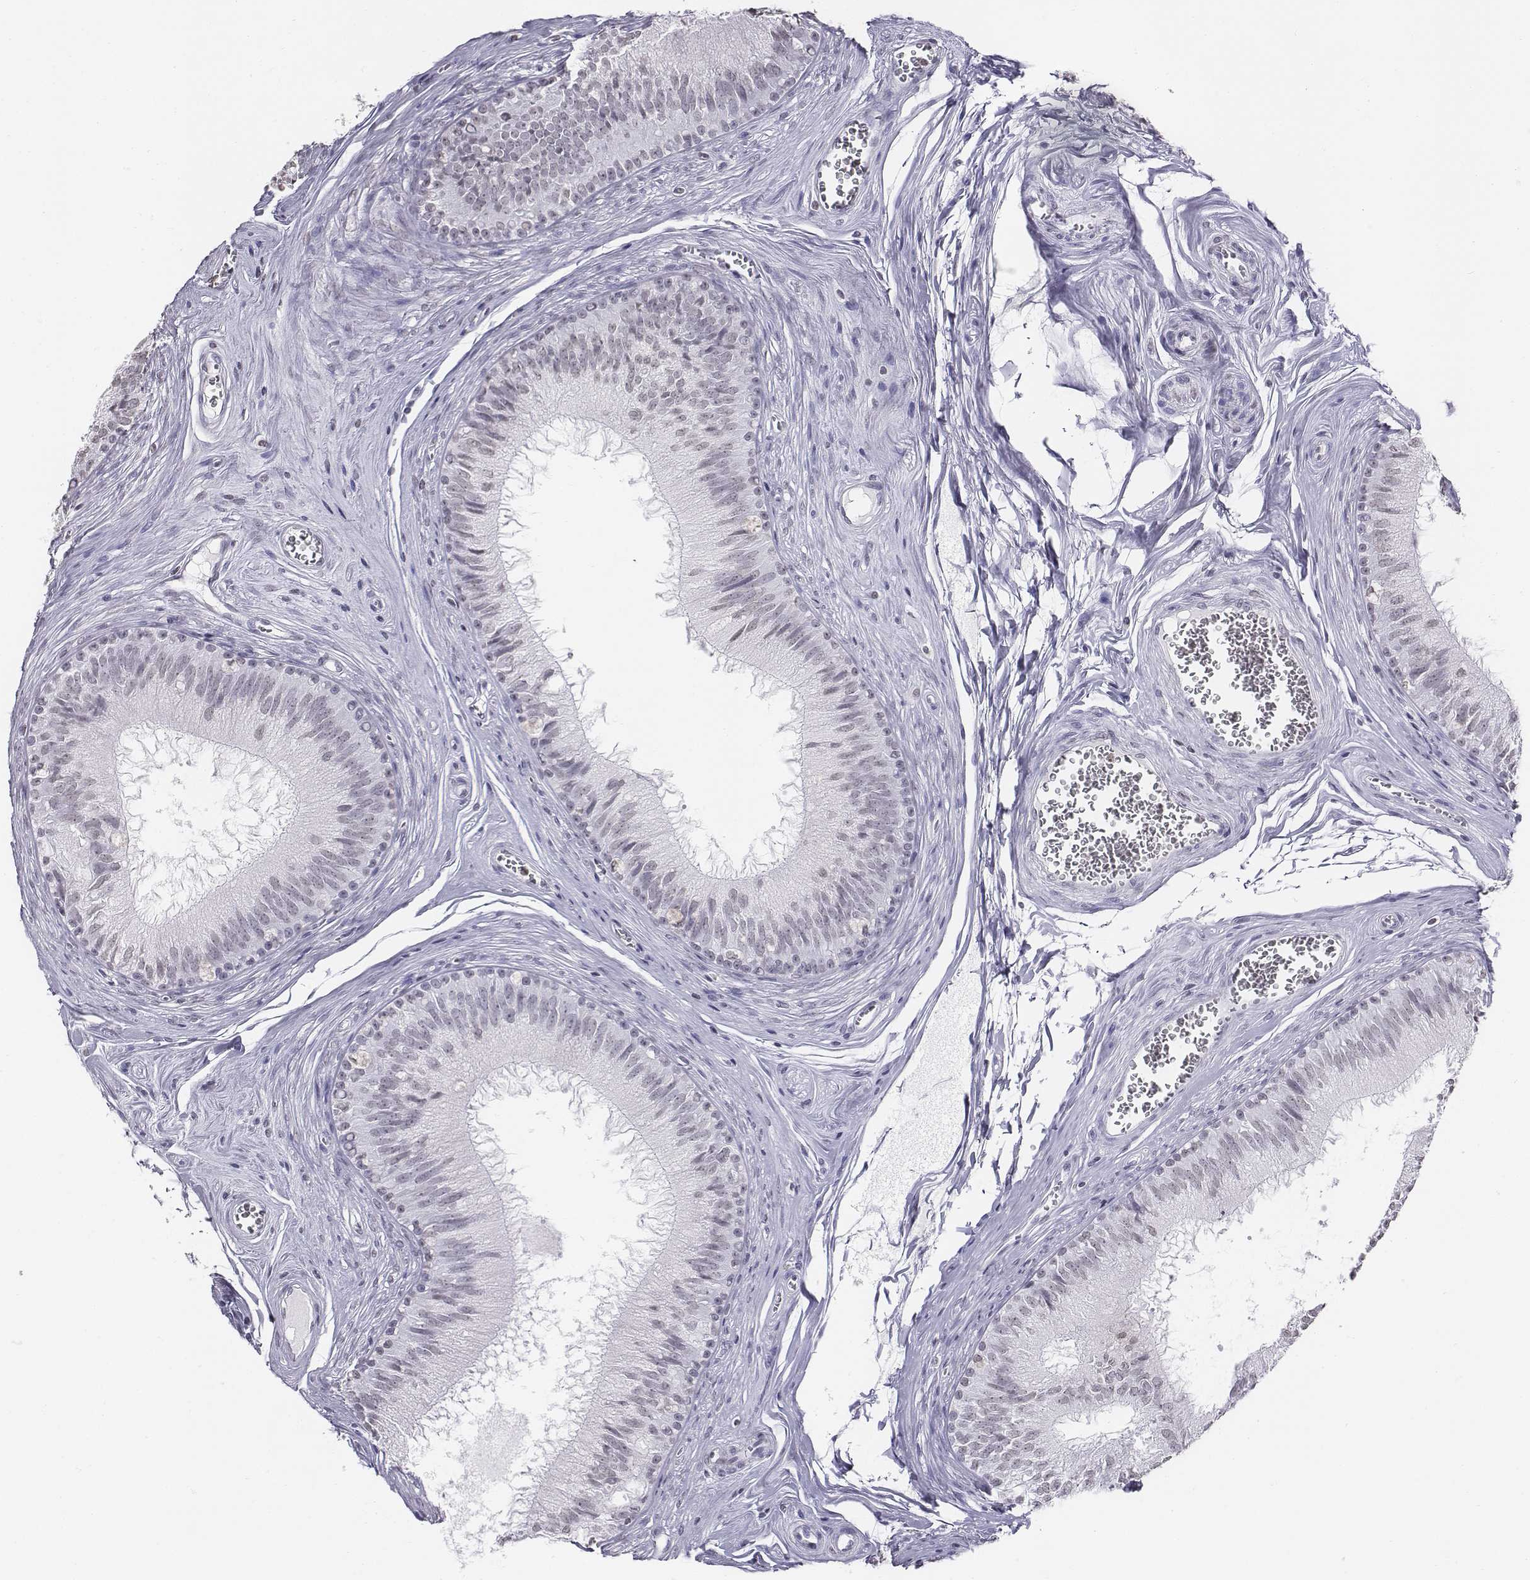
{"staining": {"intensity": "weak", "quantity": "<25%", "location": "nuclear"}, "tissue": "epididymis", "cell_type": "Glandular cells", "image_type": "normal", "snomed": [{"axis": "morphology", "description": "Normal tissue, NOS"}, {"axis": "topography", "description": "Epididymis"}], "caption": "An immunohistochemistry (IHC) micrograph of normal epididymis is shown. There is no staining in glandular cells of epididymis. The staining was performed using DAB (3,3'-diaminobenzidine) to visualize the protein expression in brown, while the nuclei were stained in blue with hematoxylin (Magnification: 20x).", "gene": "BARHL1", "patient": {"sex": "male", "age": 37}}